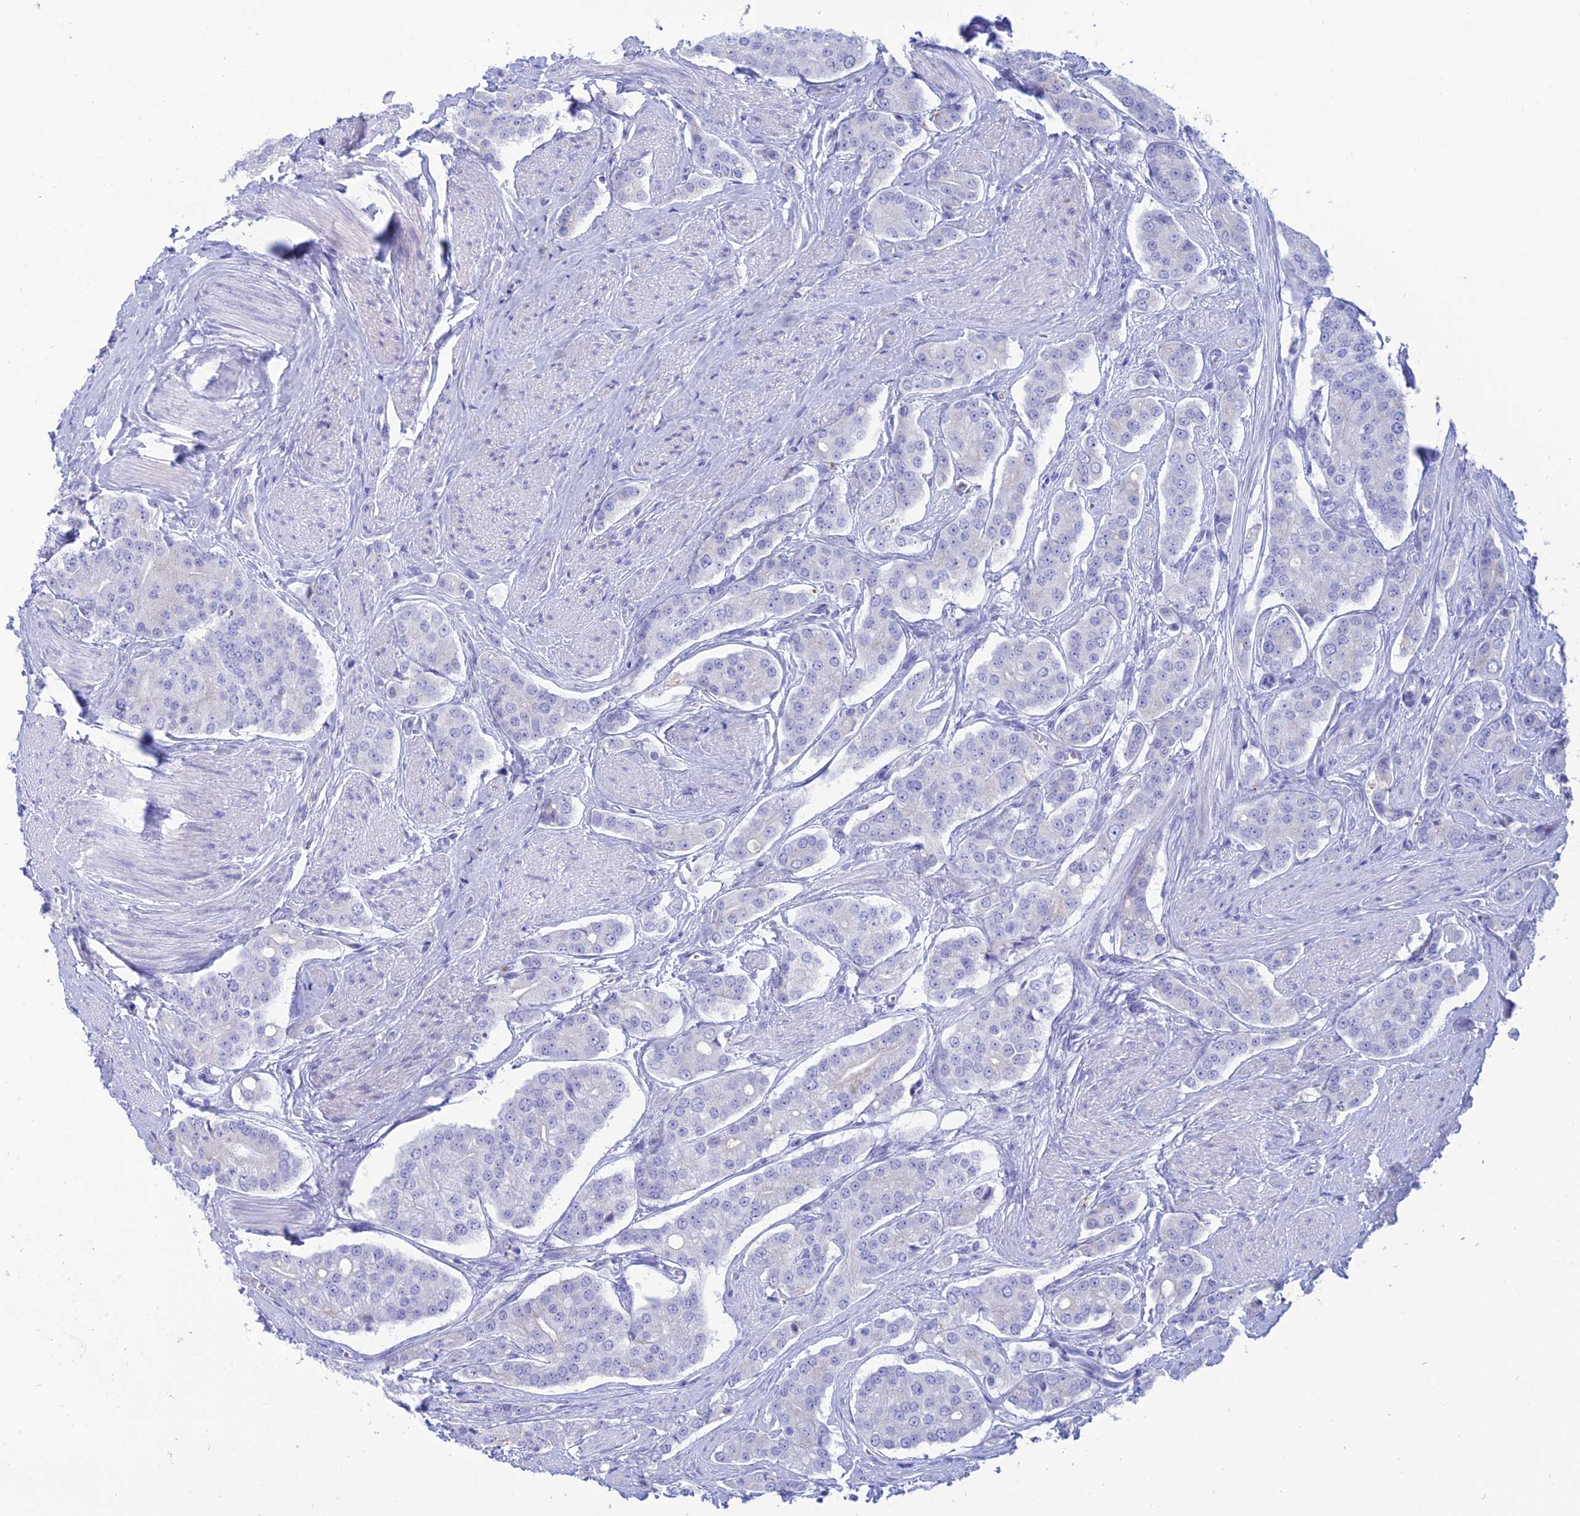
{"staining": {"intensity": "negative", "quantity": "none", "location": "none"}, "tissue": "prostate cancer", "cell_type": "Tumor cells", "image_type": "cancer", "snomed": [{"axis": "morphology", "description": "Adenocarcinoma, High grade"}, {"axis": "topography", "description": "Prostate"}], "caption": "This is a image of immunohistochemistry staining of prostate adenocarcinoma (high-grade), which shows no positivity in tumor cells. (Stains: DAB (3,3'-diaminobenzidine) immunohistochemistry with hematoxylin counter stain, Microscopy: brightfield microscopy at high magnification).", "gene": "MAL2", "patient": {"sex": "male", "age": 71}}